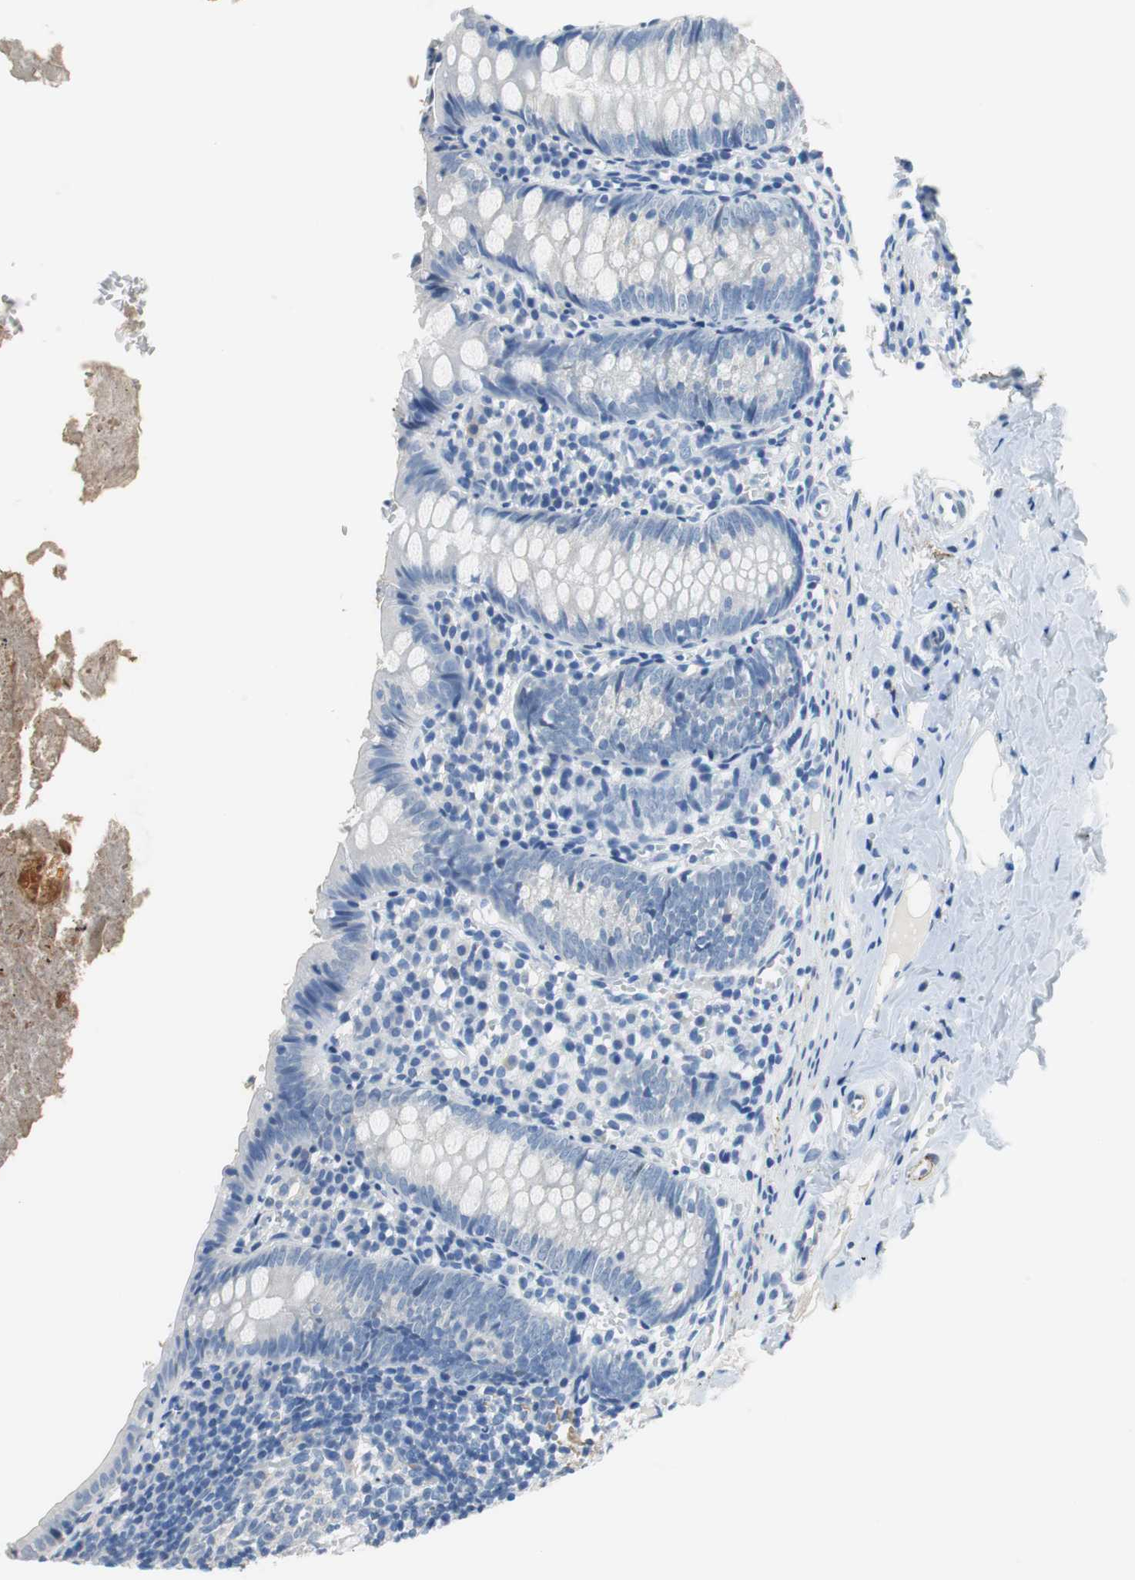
{"staining": {"intensity": "negative", "quantity": "none", "location": "none"}, "tissue": "appendix", "cell_type": "Glandular cells", "image_type": "normal", "snomed": [{"axis": "morphology", "description": "Normal tissue, NOS"}, {"axis": "topography", "description": "Appendix"}], "caption": "This is an IHC histopathology image of normal human appendix. There is no expression in glandular cells.", "gene": "MUC7", "patient": {"sex": "female", "age": 10}}